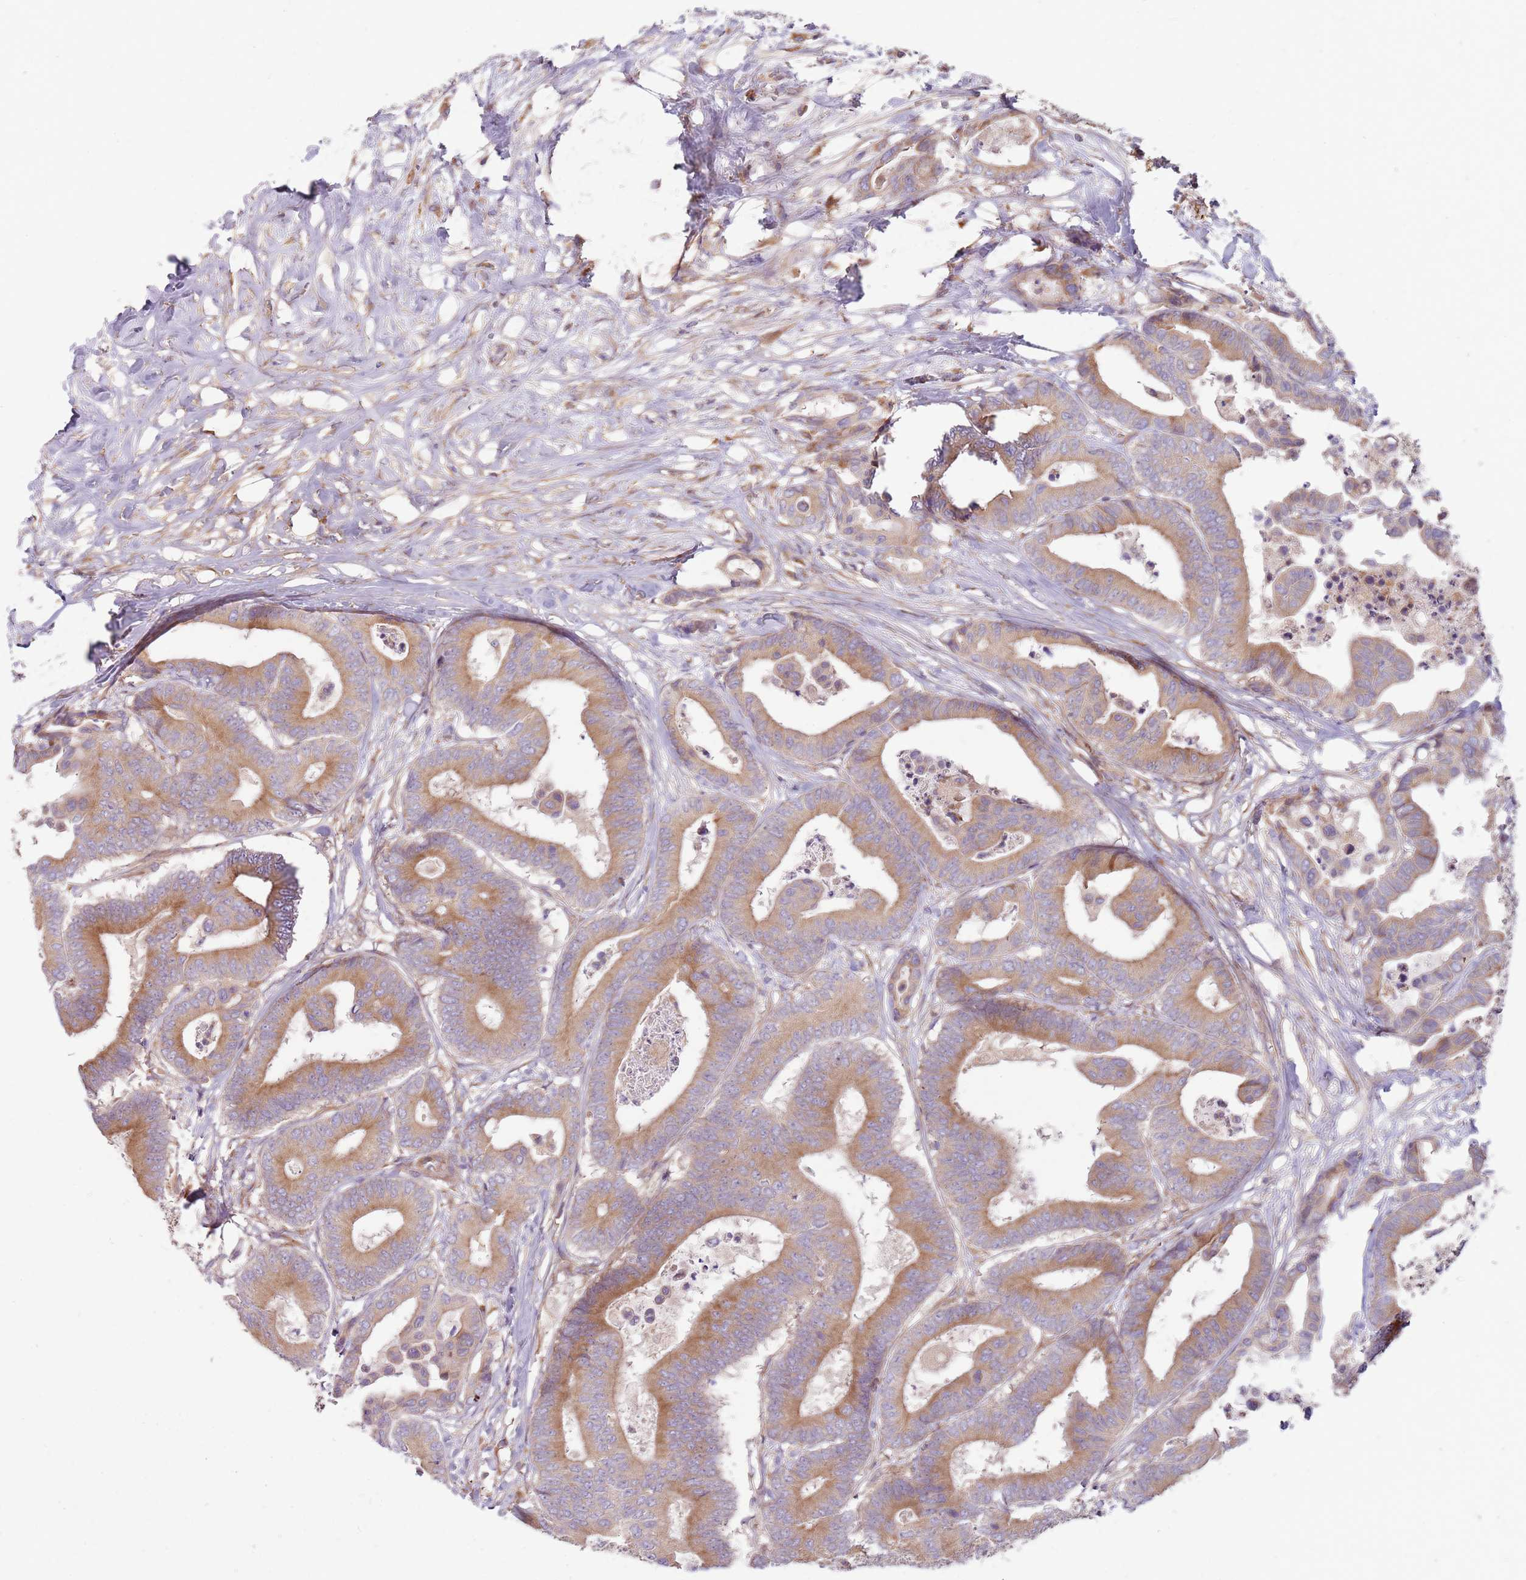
{"staining": {"intensity": "moderate", "quantity": ">75%", "location": "cytoplasmic/membranous"}, "tissue": "colorectal cancer", "cell_type": "Tumor cells", "image_type": "cancer", "snomed": [{"axis": "morphology", "description": "Normal tissue, NOS"}, {"axis": "morphology", "description": "Adenocarcinoma, NOS"}, {"axis": "topography", "description": "Colon"}], "caption": "DAB (3,3'-diaminobenzidine) immunohistochemical staining of human colorectal cancer exhibits moderate cytoplasmic/membranous protein positivity in about >75% of tumor cells. (Brightfield microscopy of DAB IHC at high magnification).", "gene": "EMC1", "patient": {"sex": "male", "age": 82}}